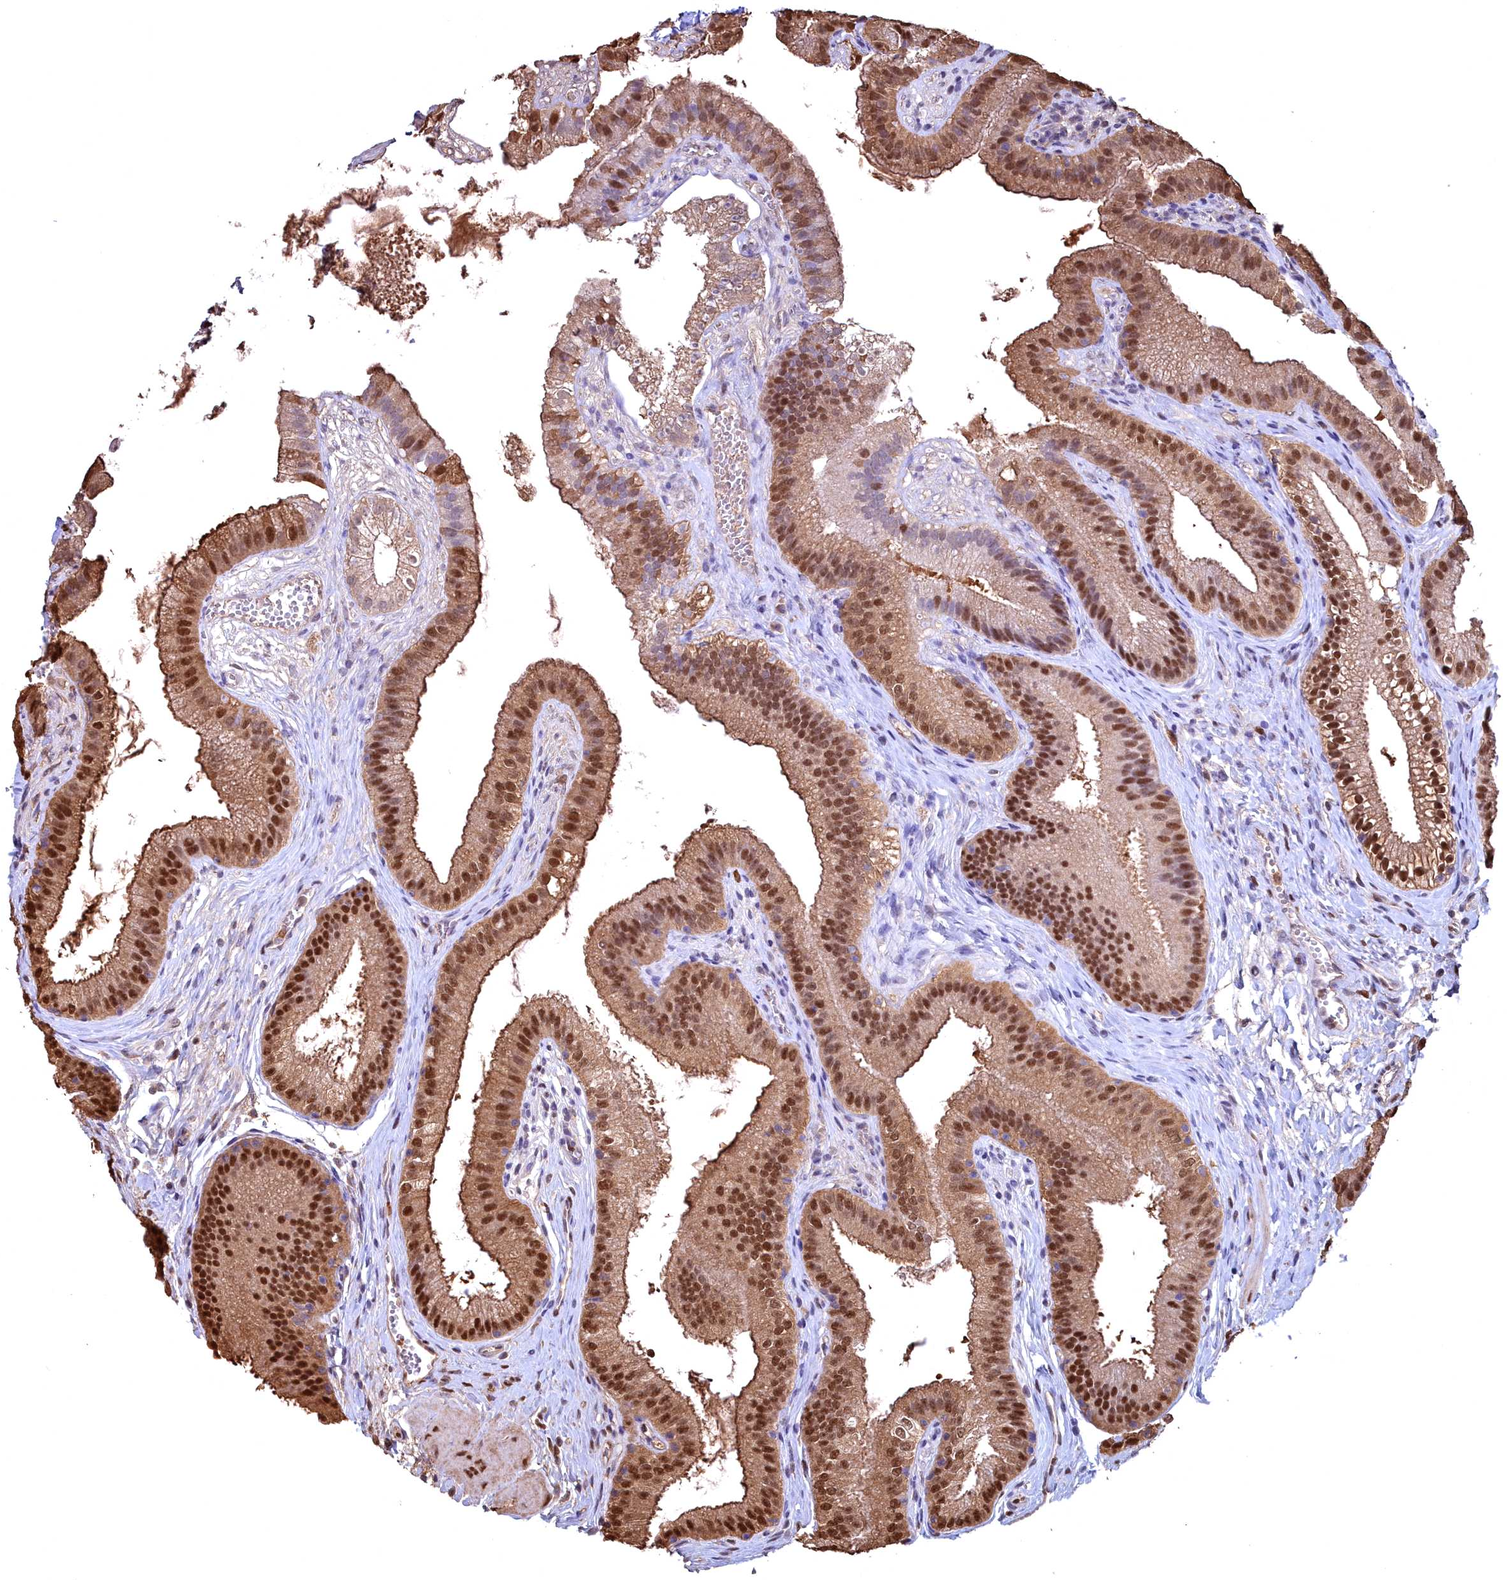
{"staining": {"intensity": "strong", "quantity": ">75%", "location": "cytoplasmic/membranous,nuclear"}, "tissue": "gallbladder", "cell_type": "Glandular cells", "image_type": "normal", "snomed": [{"axis": "morphology", "description": "Normal tissue, NOS"}, {"axis": "topography", "description": "Gallbladder"}], "caption": "Gallbladder was stained to show a protein in brown. There is high levels of strong cytoplasmic/membranous,nuclear positivity in approximately >75% of glandular cells. (Stains: DAB (3,3'-diaminobenzidine) in brown, nuclei in blue, Microscopy: brightfield microscopy at high magnification).", "gene": "GAPDH", "patient": {"sex": "female", "age": 54}}